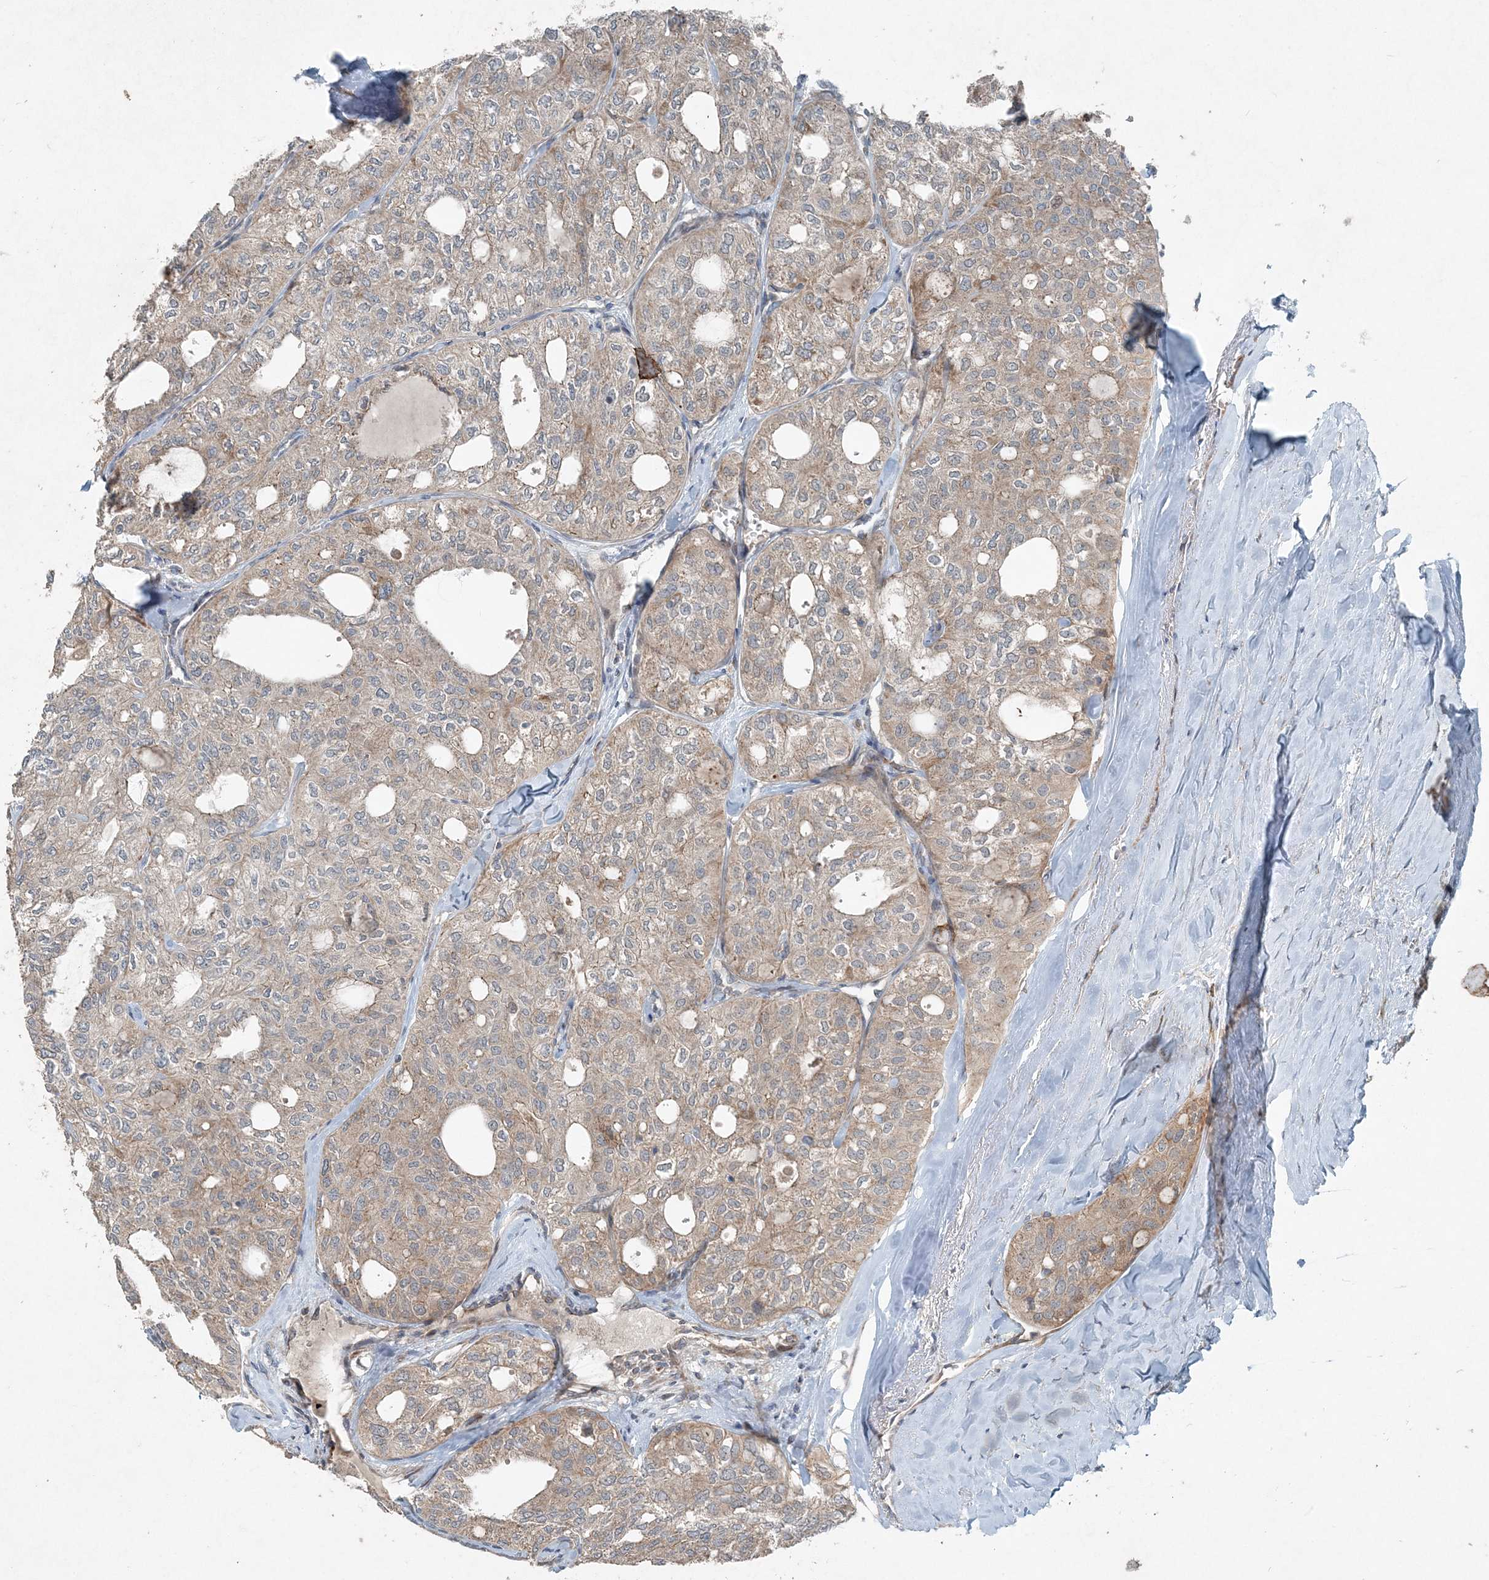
{"staining": {"intensity": "weak", "quantity": ">75%", "location": "cytoplasmic/membranous"}, "tissue": "thyroid cancer", "cell_type": "Tumor cells", "image_type": "cancer", "snomed": [{"axis": "morphology", "description": "Follicular adenoma carcinoma, NOS"}, {"axis": "topography", "description": "Thyroid gland"}], "caption": "Follicular adenoma carcinoma (thyroid) stained with DAB (3,3'-diaminobenzidine) IHC exhibits low levels of weak cytoplasmic/membranous staining in about >75% of tumor cells.", "gene": "INTU", "patient": {"sex": "male", "age": 75}}